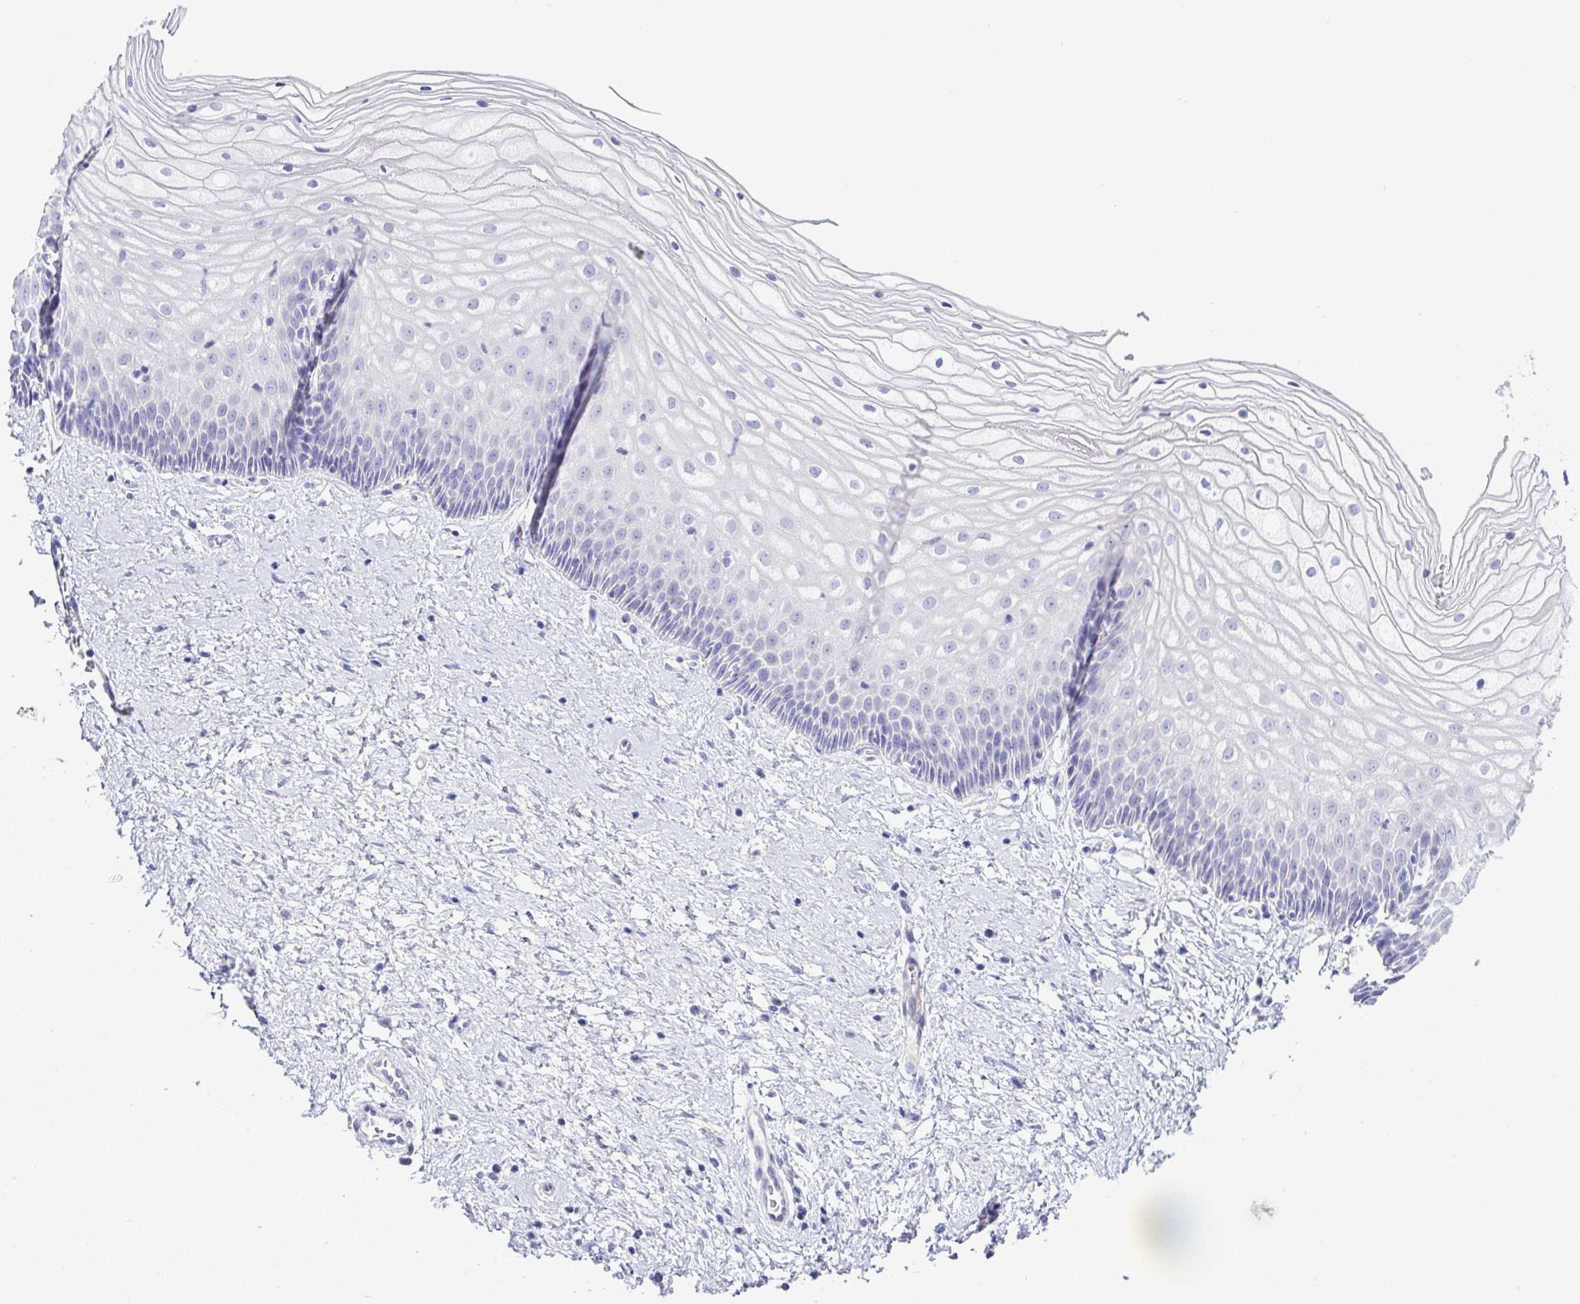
{"staining": {"intensity": "negative", "quantity": "none", "location": "none"}, "tissue": "cervix", "cell_type": "Glandular cells", "image_type": "normal", "snomed": [{"axis": "morphology", "description": "Normal tissue, NOS"}, {"axis": "topography", "description": "Cervix"}], "caption": "This is an immunohistochemistry photomicrograph of unremarkable human cervix. There is no expression in glandular cells.", "gene": "MED11", "patient": {"sex": "female", "age": 36}}